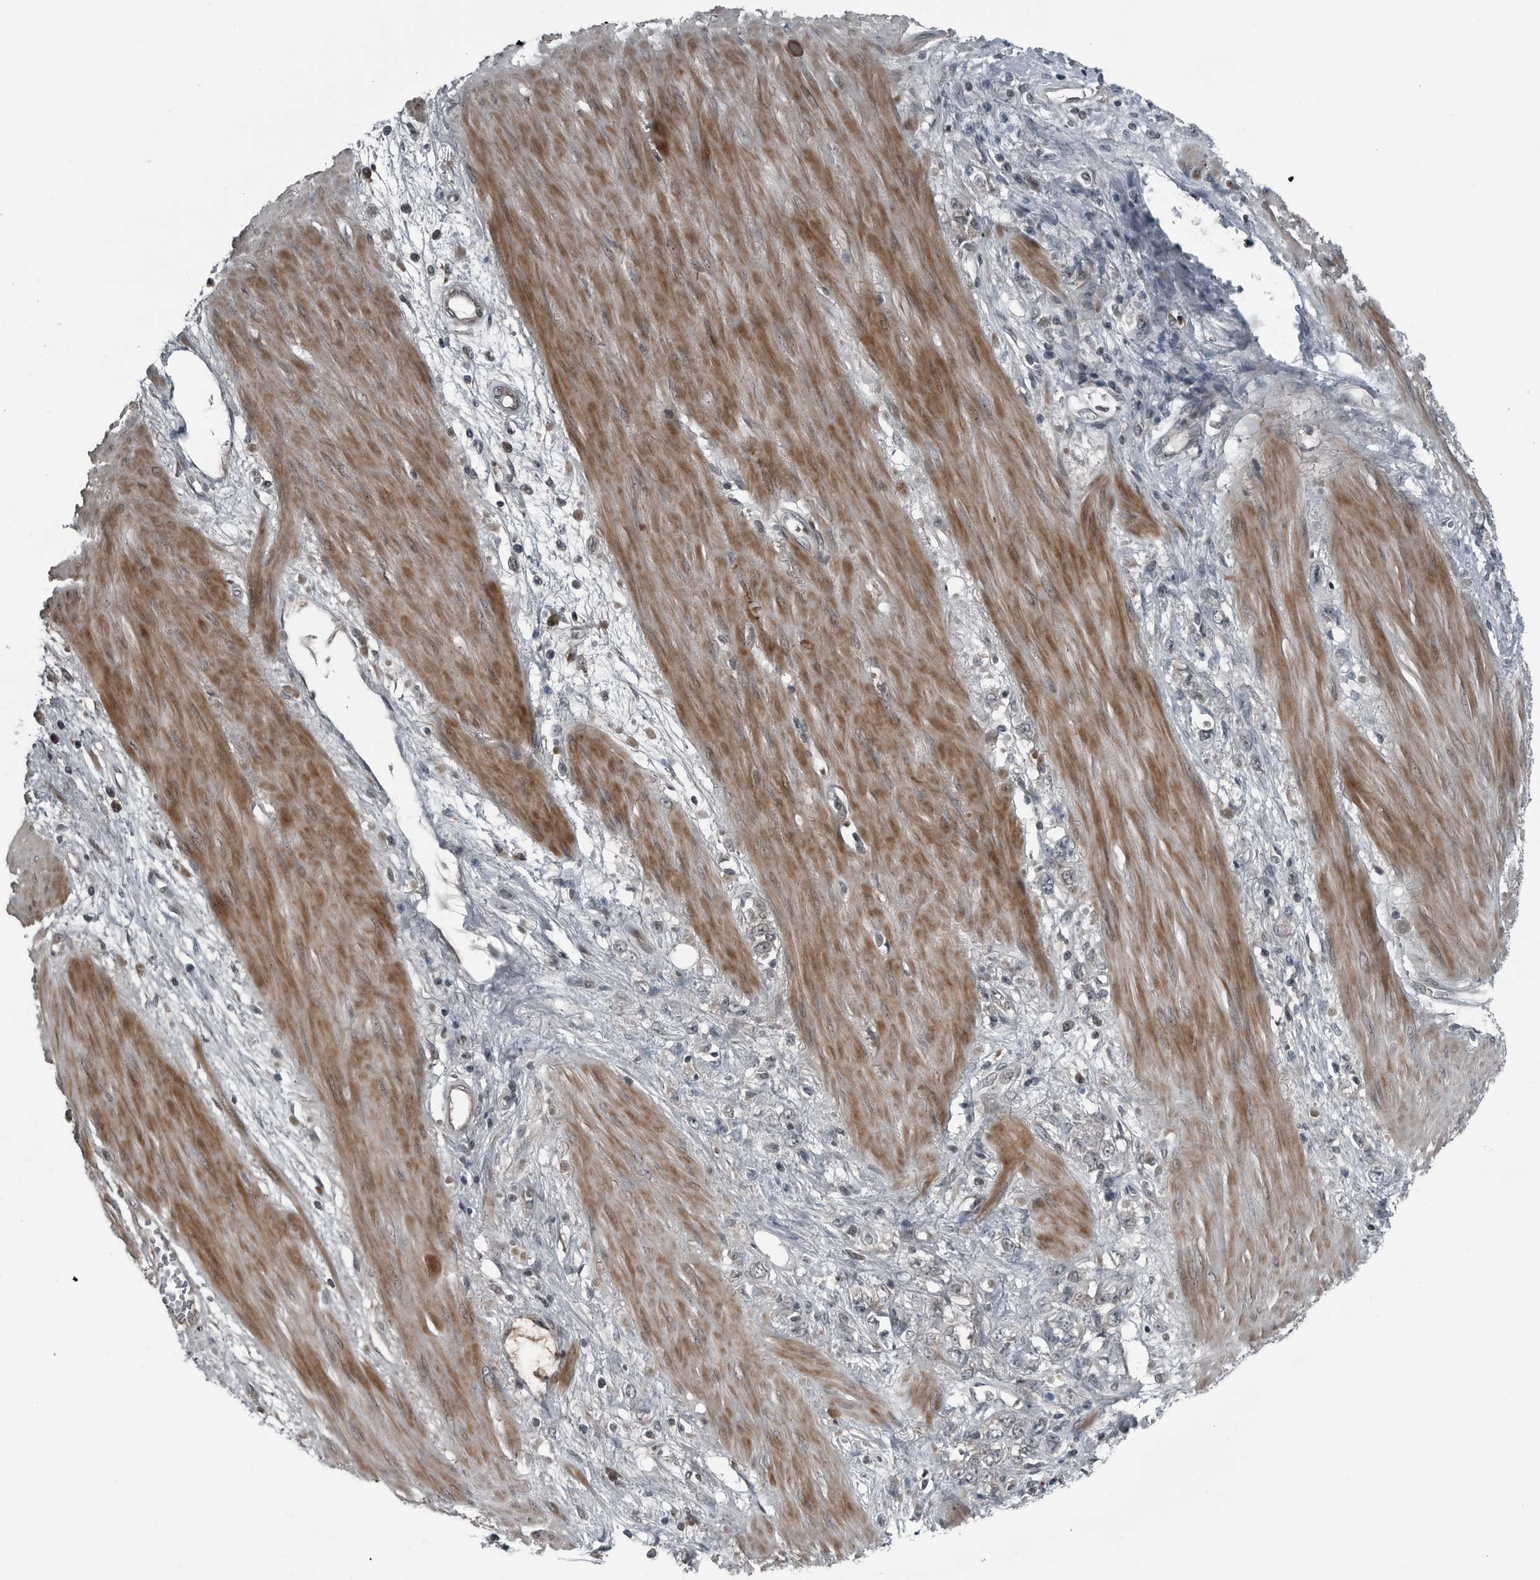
{"staining": {"intensity": "negative", "quantity": "none", "location": "none"}, "tissue": "stomach cancer", "cell_type": "Tumor cells", "image_type": "cancer", "snomed": [{"axis": "morphology", "description": "Adenocarcinoma, NOS"}, {"axis": "topography", "description": "Stomach"}], "caption": "Histopathology image shows no protein staining in tumor cells of adenocarcinoma (stomach) tissue.", "gene": "GAK", "patient": {"sex": "female", "age": 76}}